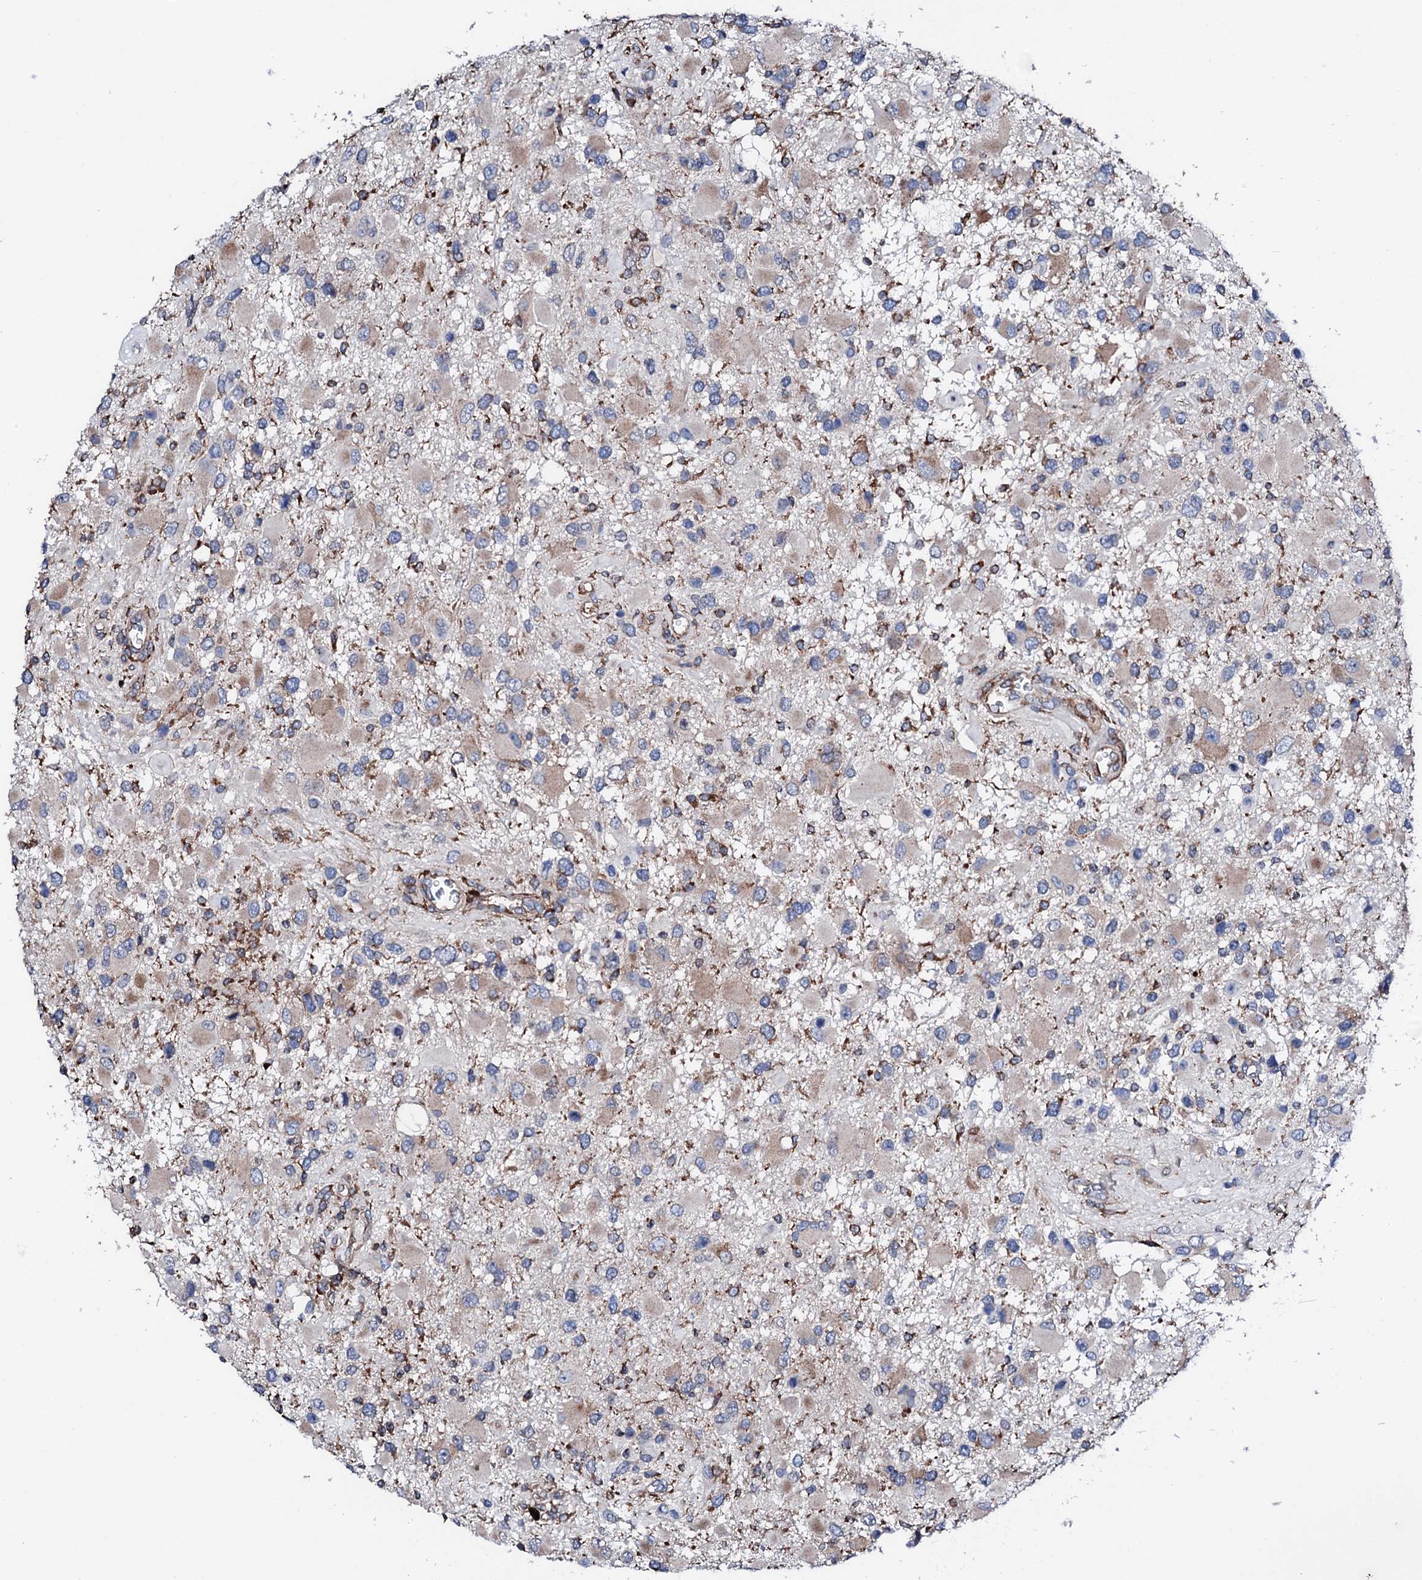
{"staining": {"intensity": "weak", "quantity": "25%-75%", "location": "cytoplasmic/membranous"}, "tissue": "glioma", "cell_type": "Tumor cells", "image_type": "cancer", "snomed": [{"axis": "morphology", "description": "Glioma, malignant, High grade"}, {"axis": "topography", "description": "Brain"}], "caption": "Immunohistochemical staining of human high-grade glioma (malignant) reveals low levels of weak cytoplasmic/membranous expression in approximately 25%-75% of tumor cells.", "gene": "AMDHD1", "patient": {"sex": "male", "age": 53}}